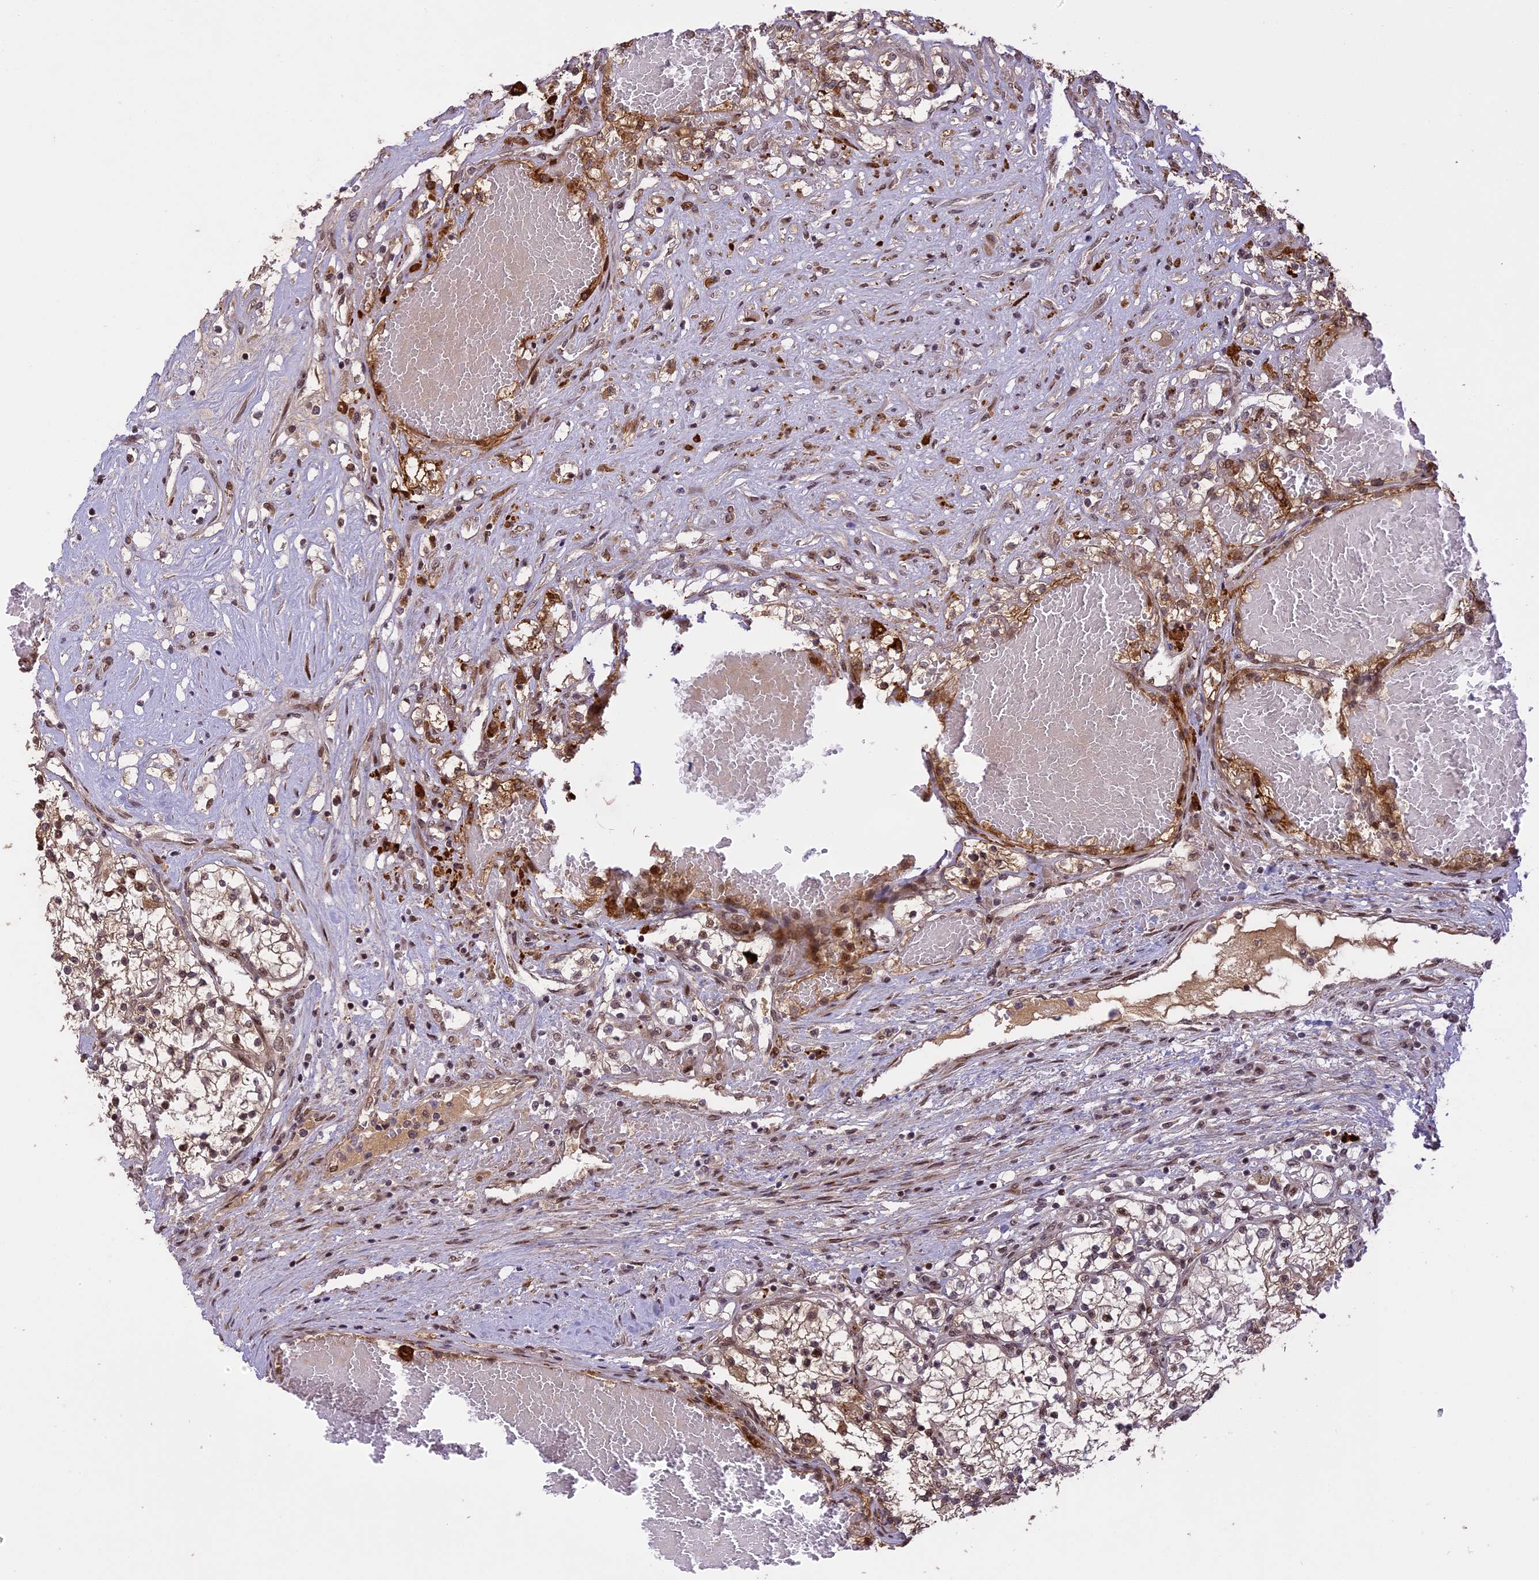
{"staining": {"intensity": "moderate", "quantity": ">75%", "location": "cytoplasmic/membranous,nuclear"}, "tissue": "renal cancer", "cell_type": "Tumor cells", "image_type": "cancer", "snomed": [{"axis": "morphology", "description": "Normal tissue, NOS"}, {"axis": "morphology", "description": "Adenocarcinoma, NOS"}, {"axis": "topography", "description": "Kidney"}], "caption": "Protein staining demonstrates moderate cytoplasmic/membranous and nuclear expression in about >75% of tumor cells in adenocarcinoma (renal).", "gene": "PRELID2", "patient": {"sex": "male", "age": 68}}